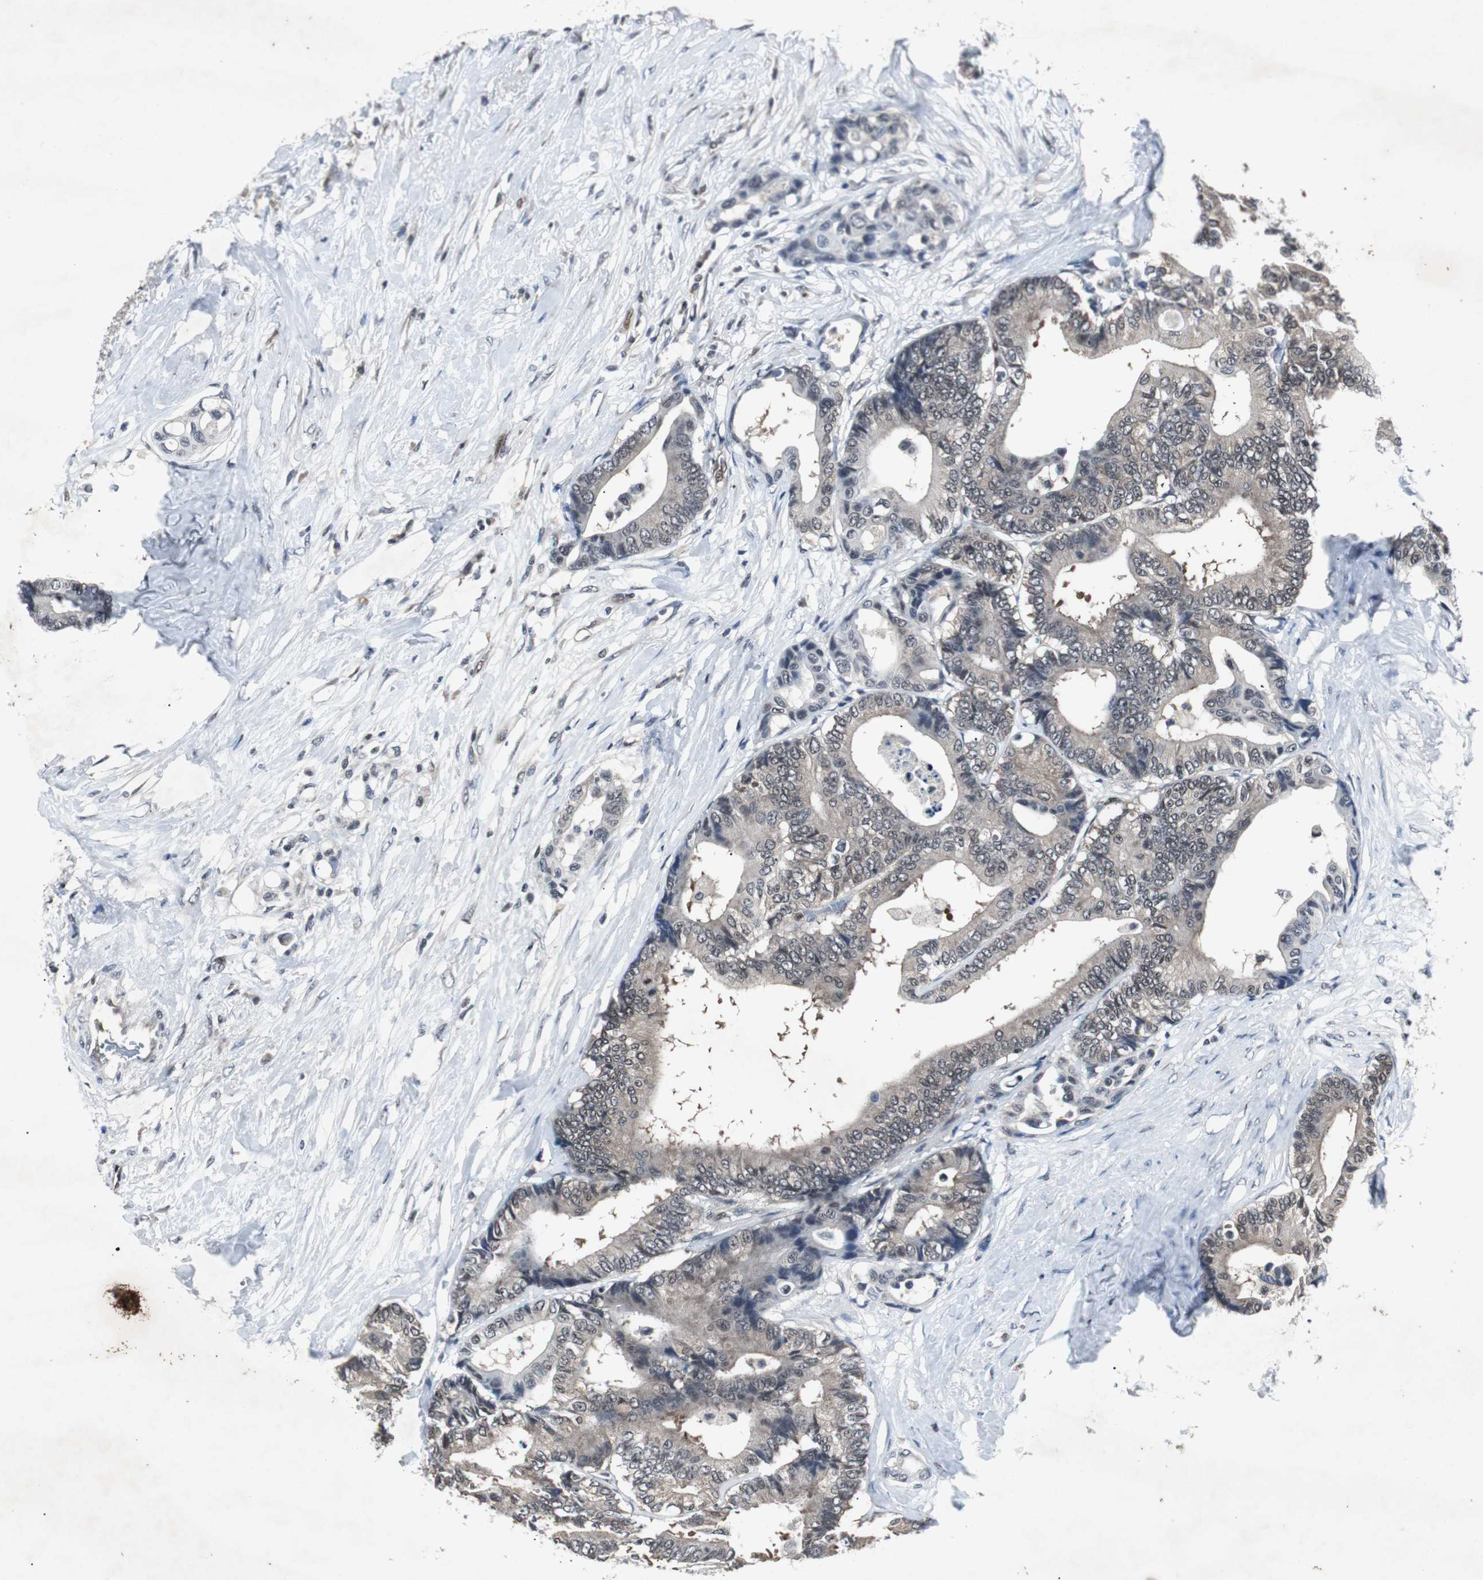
{"staining": {"intensity": "weak", "quantity": "25%-75%", "location": "cytoplasmic/membranous"}, "tissue": "colorectal cancer", "cell_type": "Tumor cells", "image_type": "cancer", "snomed": [{"axis": "morphology", "description": "Normal tissue, NOS"}, {"axis": "morphology", "description": "Adenocarcinoma, NOS"}, {"axis": "topography", "description": "Colon"}], "caption": "IHC photomicrograph of neoplastic tissue: human colorectal adenocarcinoma stained using IHC shows low levels of weak protein expression localized specifically in the cytoplasmic/membranous of tumor cells, appearing as a cytoplasmic/membranous brown color.", "gene": "SMAD1", "patient": {"sex": "male", "age": 82}}